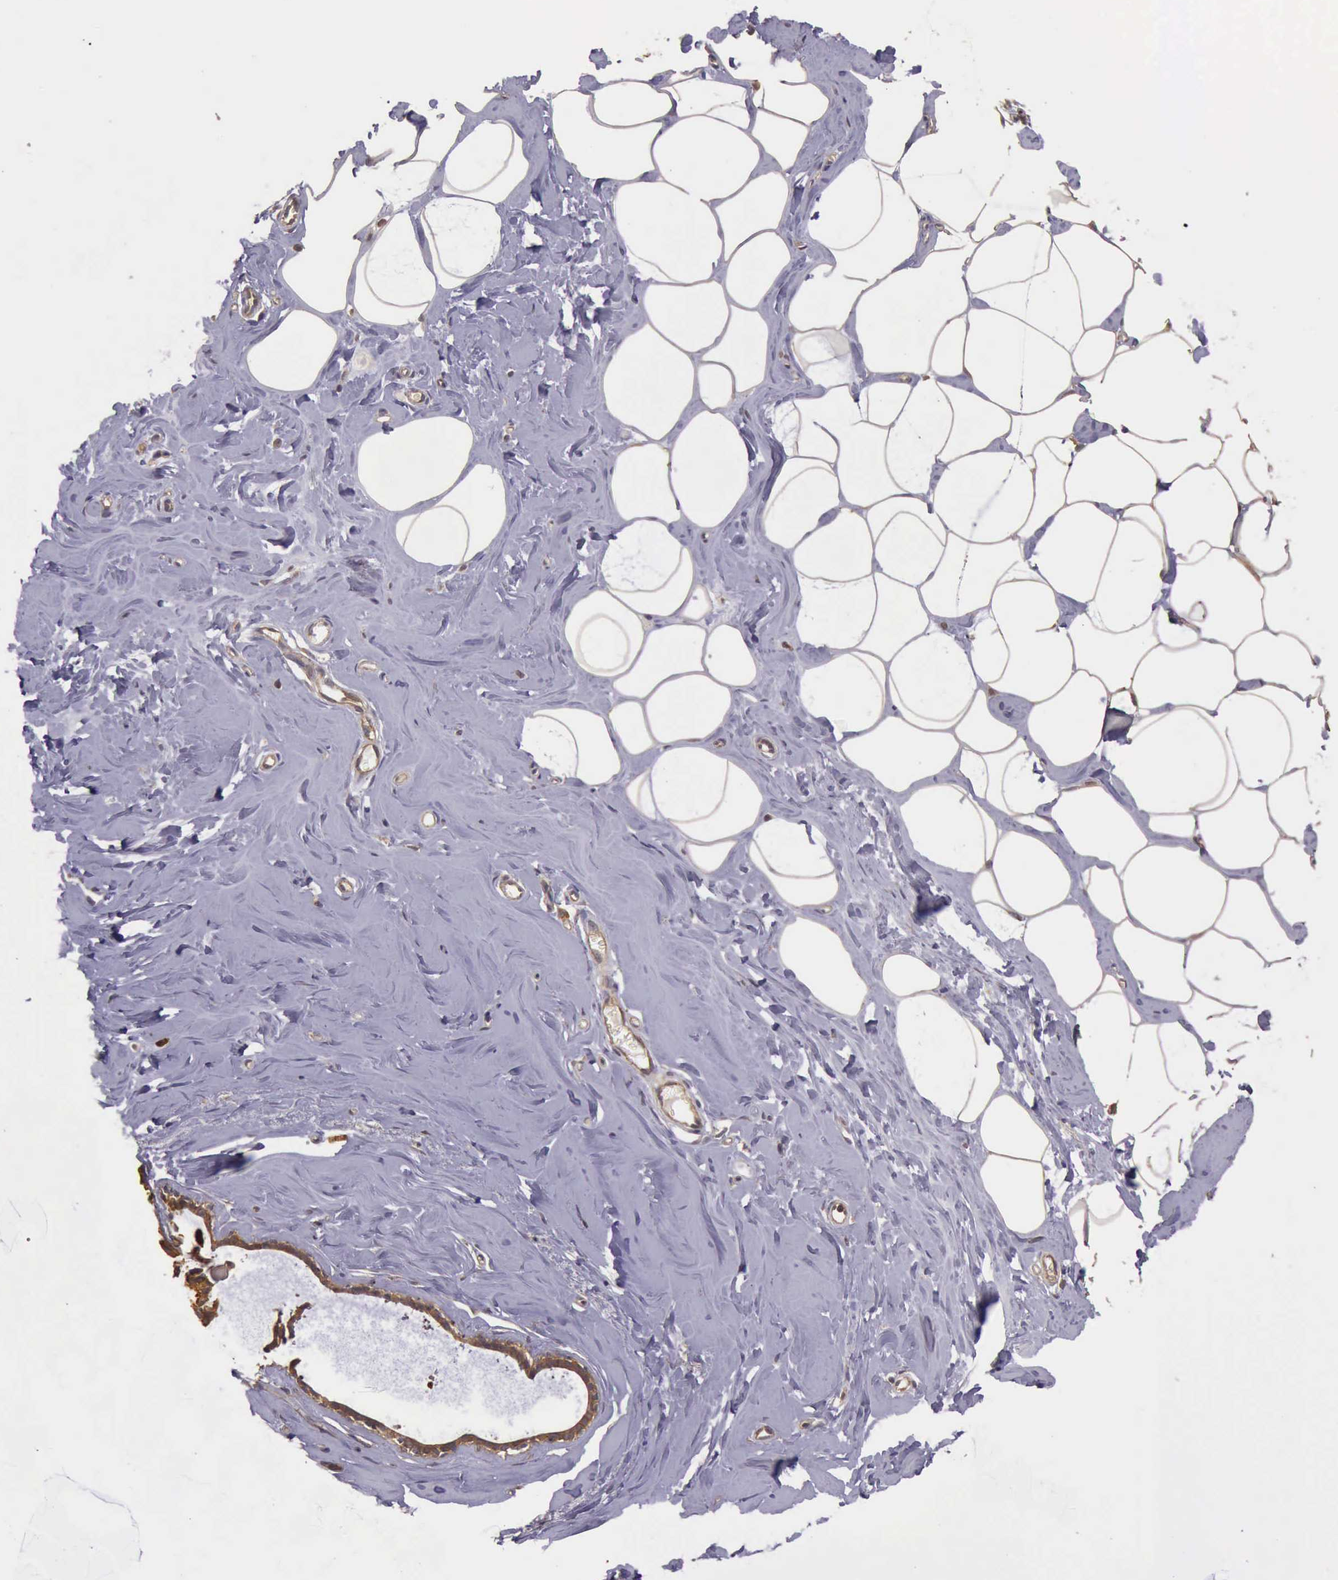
{"staining": {"intensity": "weak", "quantity": "<25%", "location": "cytoplasmic/membranous"}, "tissue": "breast", "cell_type": "Adipocytes", "image_type": "normal", "snomed": [{"axis": "morphology", "description": "Normal tissue, NOS"}, {"axis": "topography", "description": "Breast"}], "caption": "Immunohistochemical staining of normal breast shows no significant expression in adipocytes.", "gene": "EIF5", "patient": {"sex": "female", "age": 45}}